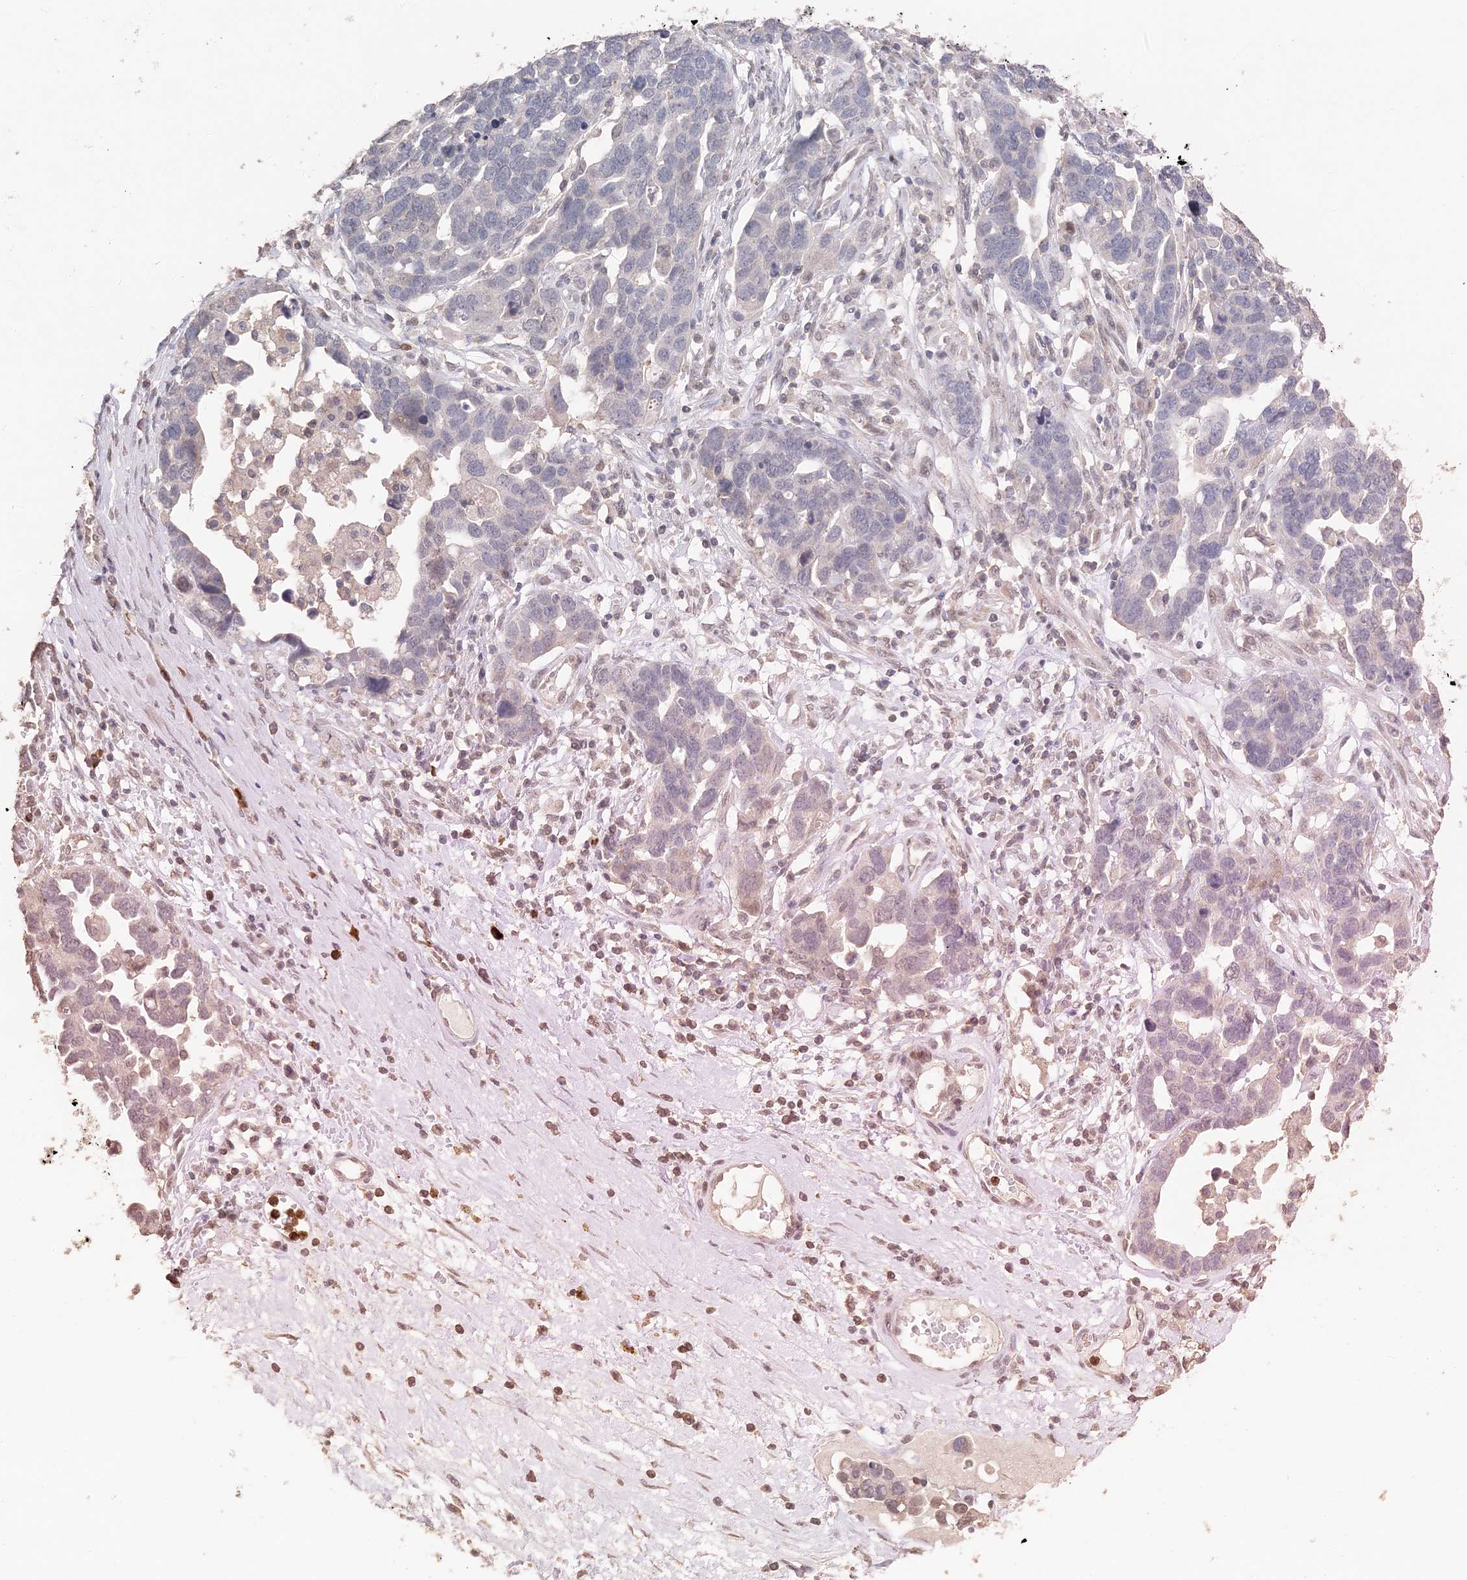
{"staining": {"intensity": "negative", "quantity": "none", "location": "none"}, "tissue": "ovarian cancer", "cell_type": "Tumor cells", "image_type": "cancer", "snomed": [{"axis": "morphology", "description": "Cystadenocarcinoma, serous, NOS"}, {"axis": "topography", "description": "Ovary"}], "caption": "This is a micrograph of immunohistochemistry staining of ovarian cancer (serous cystadenocarcinoma), which shows no expression in tumor cells.", "gene": "FAM110A", "patient": {"sex": "female", "age": 54}}